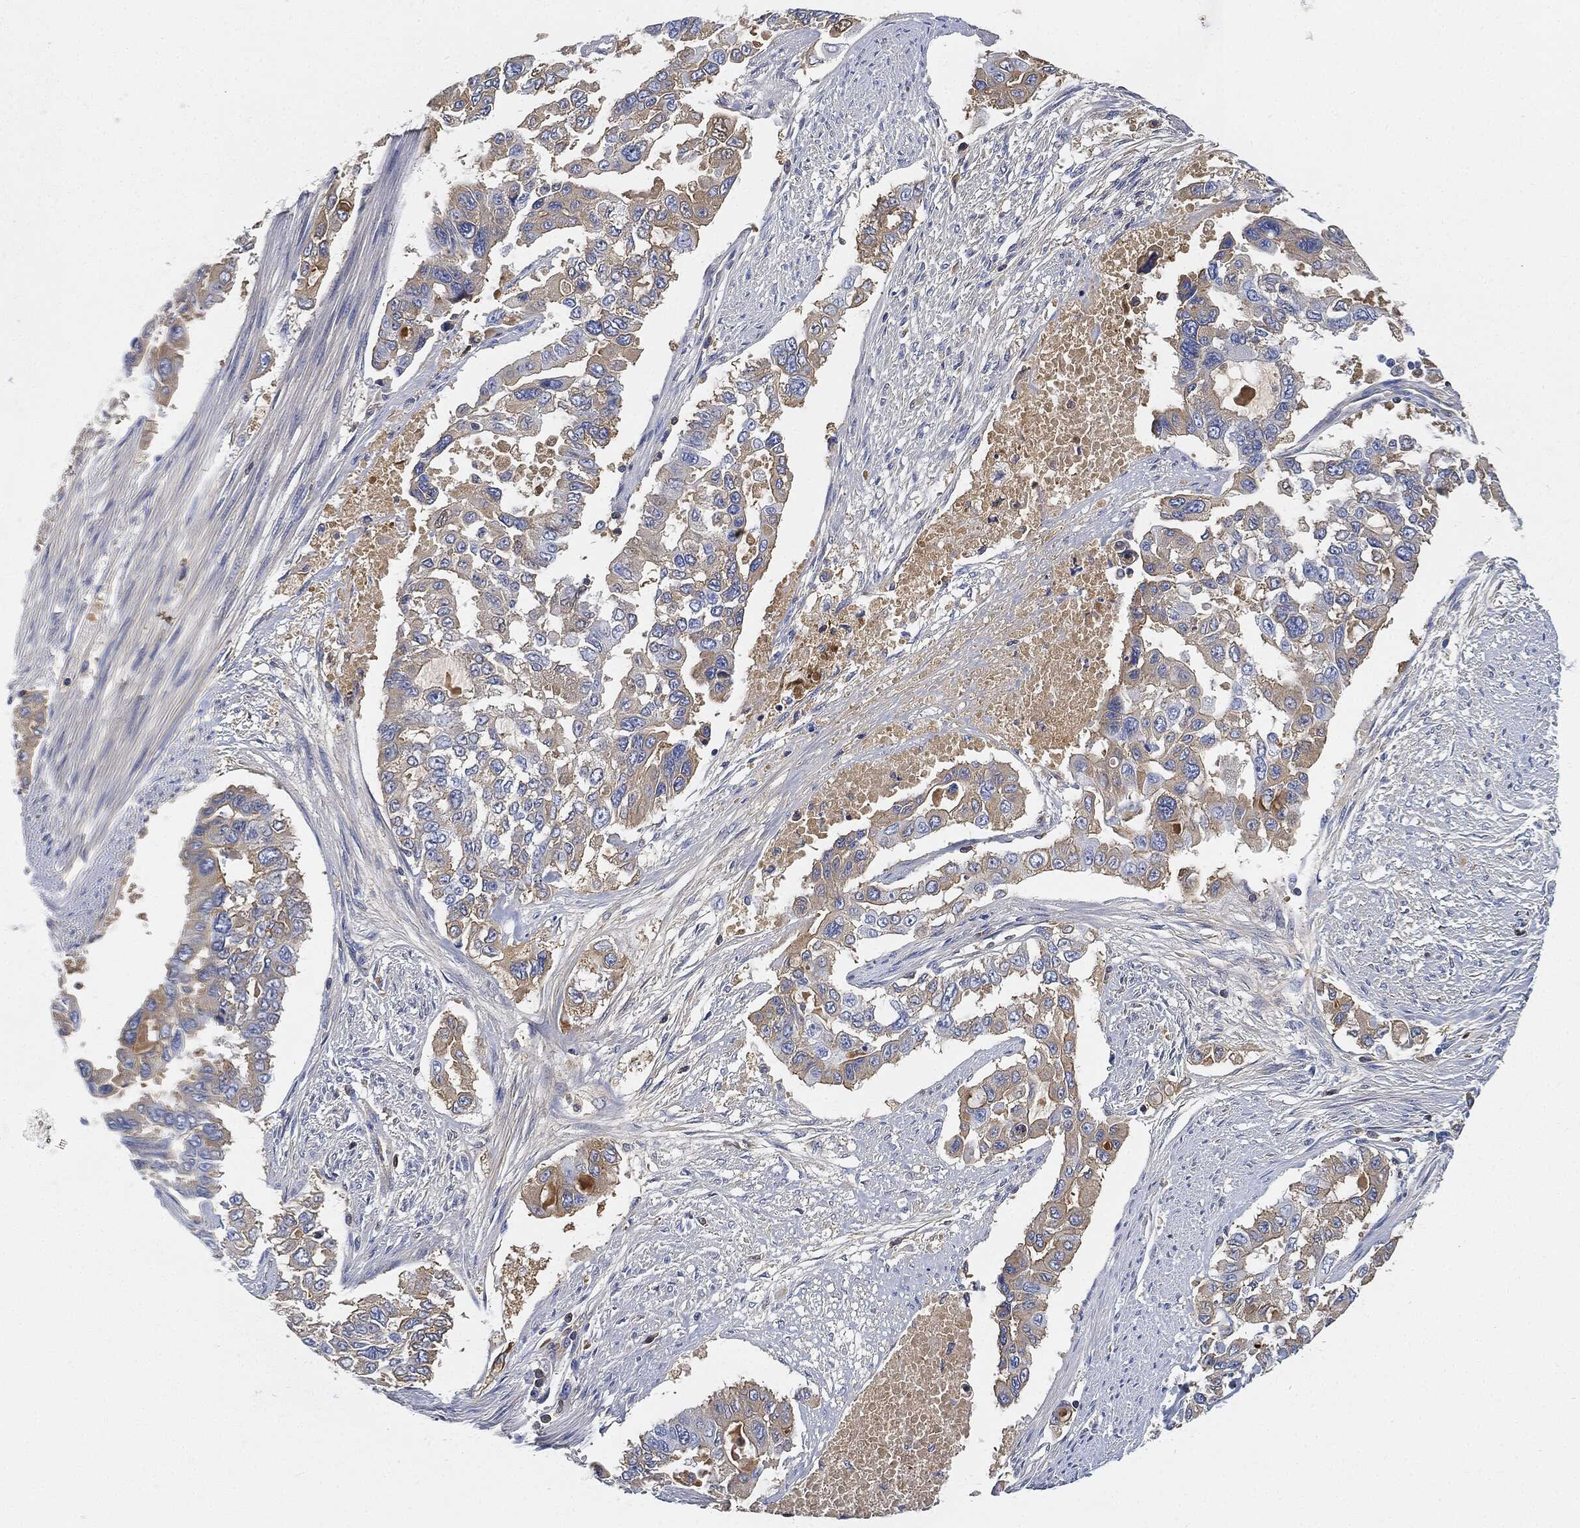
{"staining": {"intensity": "weak", "quantity": "25%-75%", "location": "cytoplasmic/membranous"}, "tissue": "endometrial cancer", "cell_type": "Tumor cells", "image_type": "cancer", "snomed": [{"axis": "morphology", "description": "Adenocarcinoma, NOS"}, {"axis": "topography", "description": "Uterus"}], "caption": "Immunohistochemical staining of endometrial adenocarcinoma exhibits low levels of weak cytoplasmic/membranous positivity in approximately 25%-75% of tumor cells. The staining was performed using DAB (3,3'-diaminobenzidine), with brown indicating positive protein expression. Nuclei are stained blue with hematoxylin.", "gene": "IGLV6-57", "patient": {"sex": "female", "age": 59}}